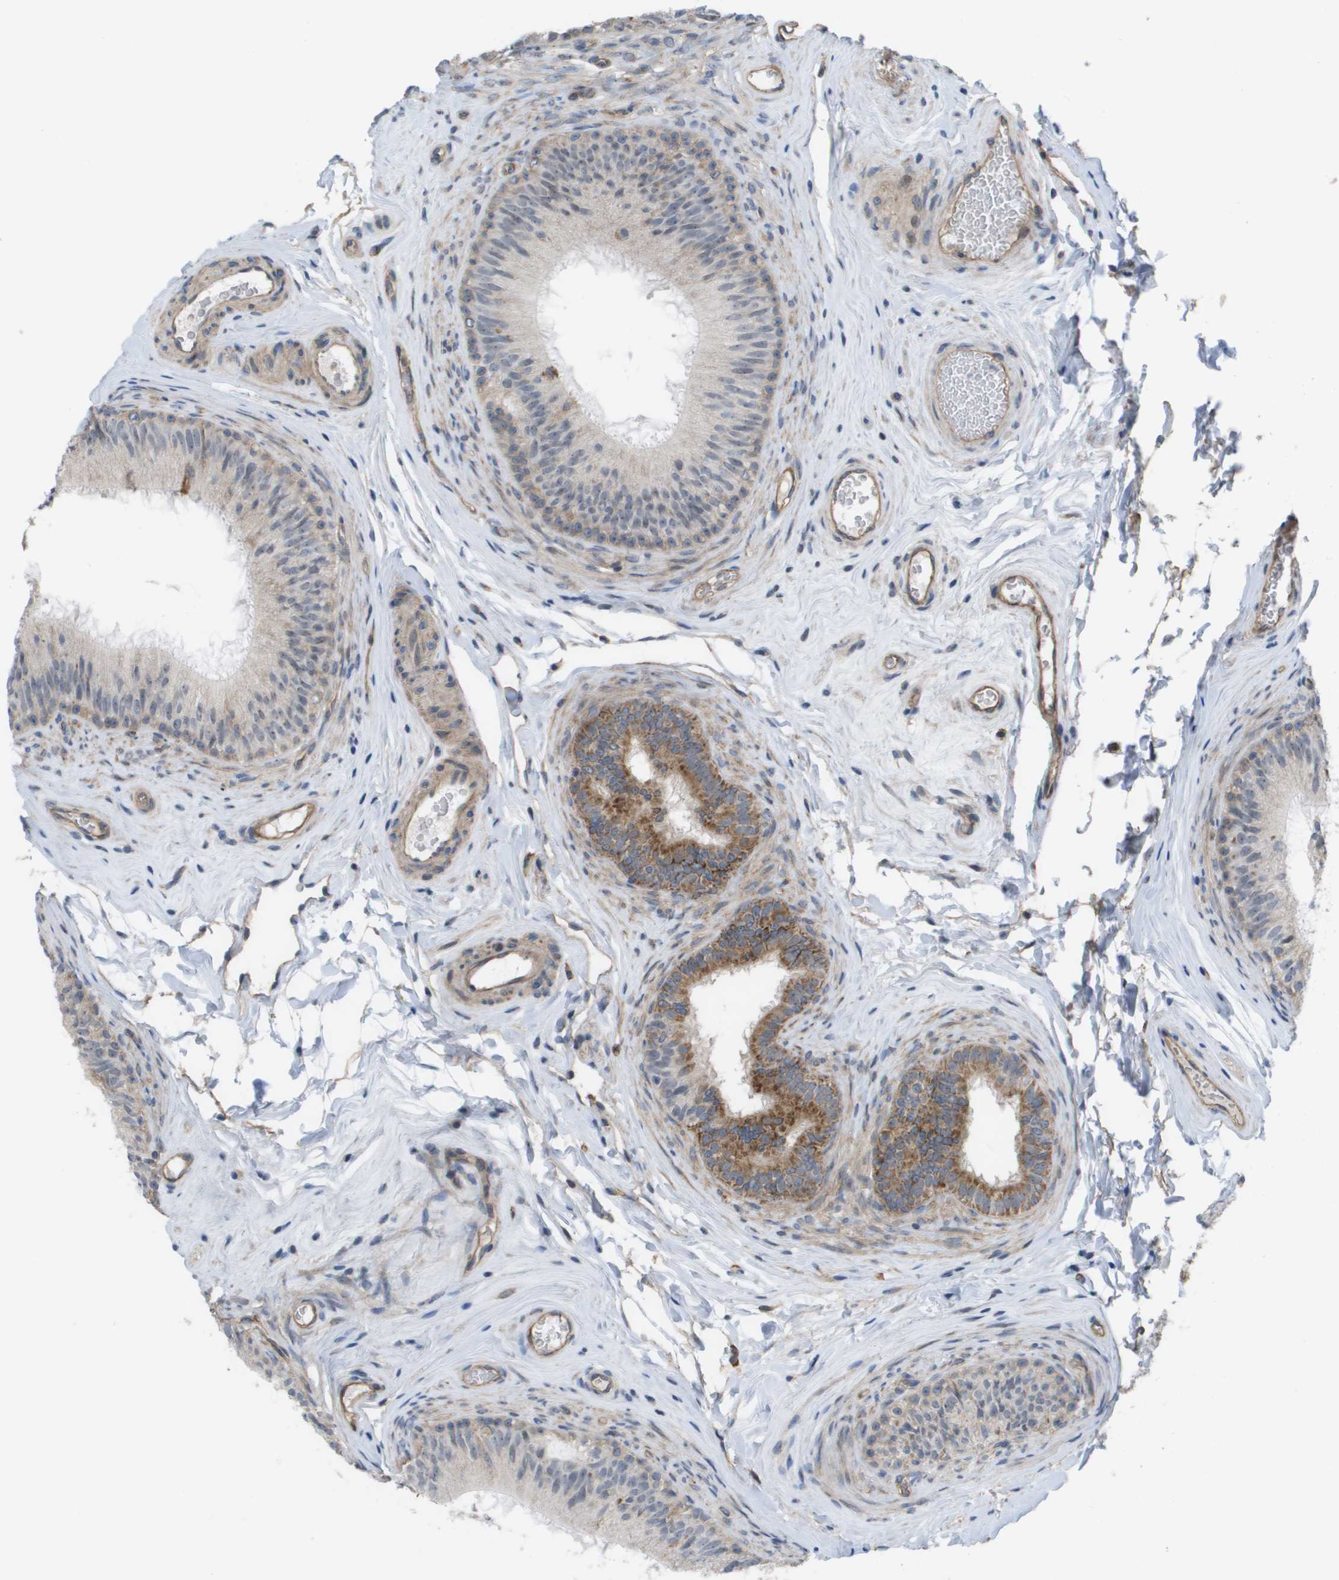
{"staining": {"intensity": "moderate", "quantity": "<25%", "location": "cytoplasmic/membranous"}, "tissue": "epididymis", "cell_type": "Glandular cells", "image_type": "normal", "snomed": [{"axis": "morphology", "description": "Normal tissue, NOS"}, {"axis": "topography", "description": "Testis"}, {"axis": "topography", "description": "Epididymis"}], "caption": "Immunohistochemistry staining of benign epididymis, which displays low levels of moderate cytoplasmic/membranous staining in approximately <25% of glandular cells indicating moderate cytoplasmic/membranous protein positivity. The staining was performed using DAB (3,3'-diaminobenzidine) (brown) for protein detection and nuclei were counterstained in hematoxylin (blue).", "gene": "MTARC2", "patient": {"sex": "male", "age": 36}}